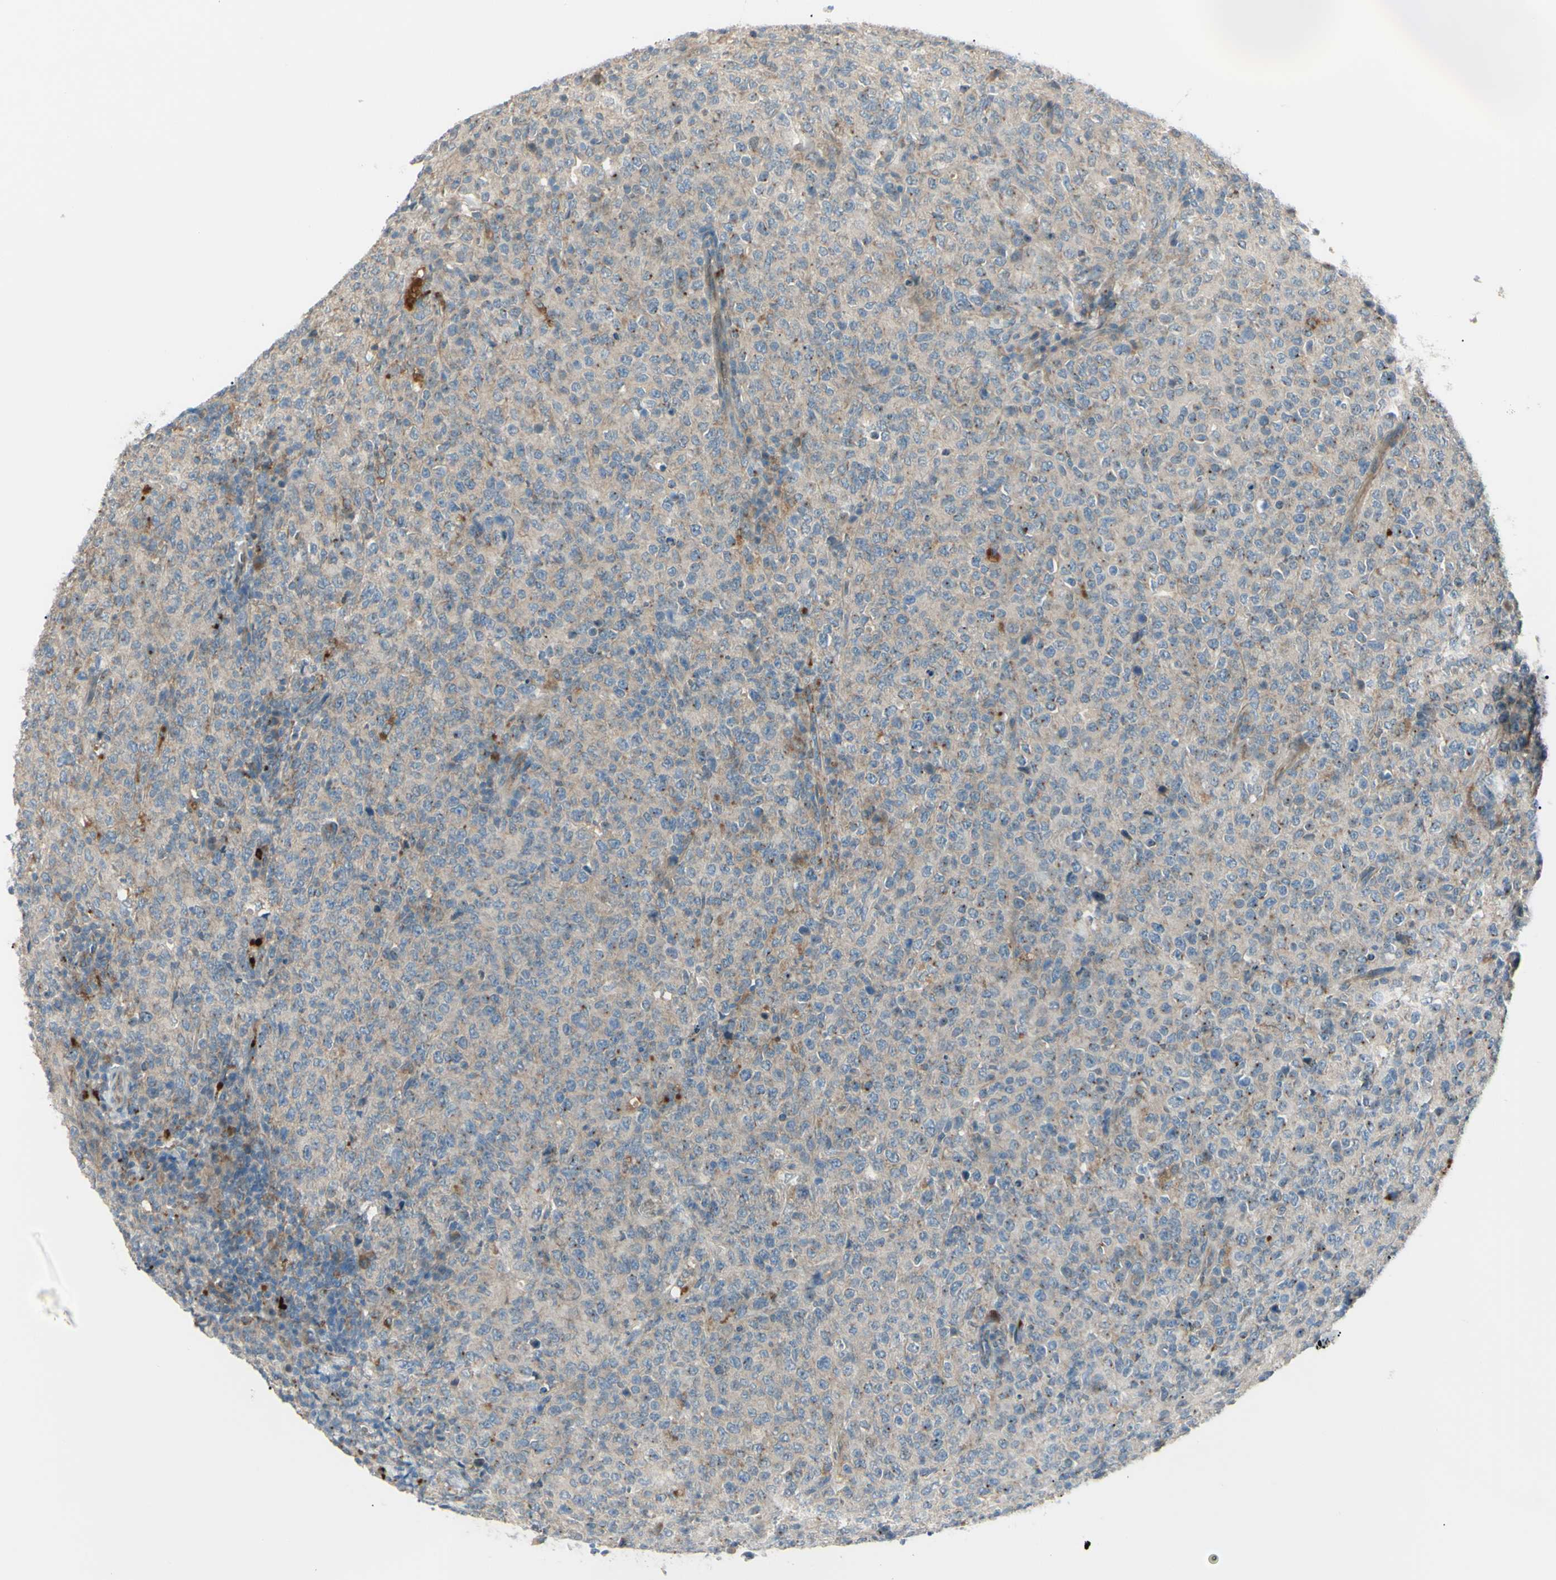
{"staining": {"intensity": "negative", "quantity": "none", "location": "none"}, "tissue": "lymphoma", "cell_type": "Tumor cells", "image_type": "cancer", "snomed": [{"axis": "morphology", "description": "Malignant lymphoma, non-Hodgkin's type, High grade"}, {"axis": "topography", "description": "Tonsil"}], "caption": "The histopathology image displays no significant expression in tumor cells of malignant lymphoma, non-Hodgkin's type (high-grade). The staining was performed using DAB to visualize the protein expression in brown, while the nuclei were stained in blue with hematoxylin (Magnification: 20x).", "gene": "LMTK2", "patient": {"sex": "female", "age": 36}}